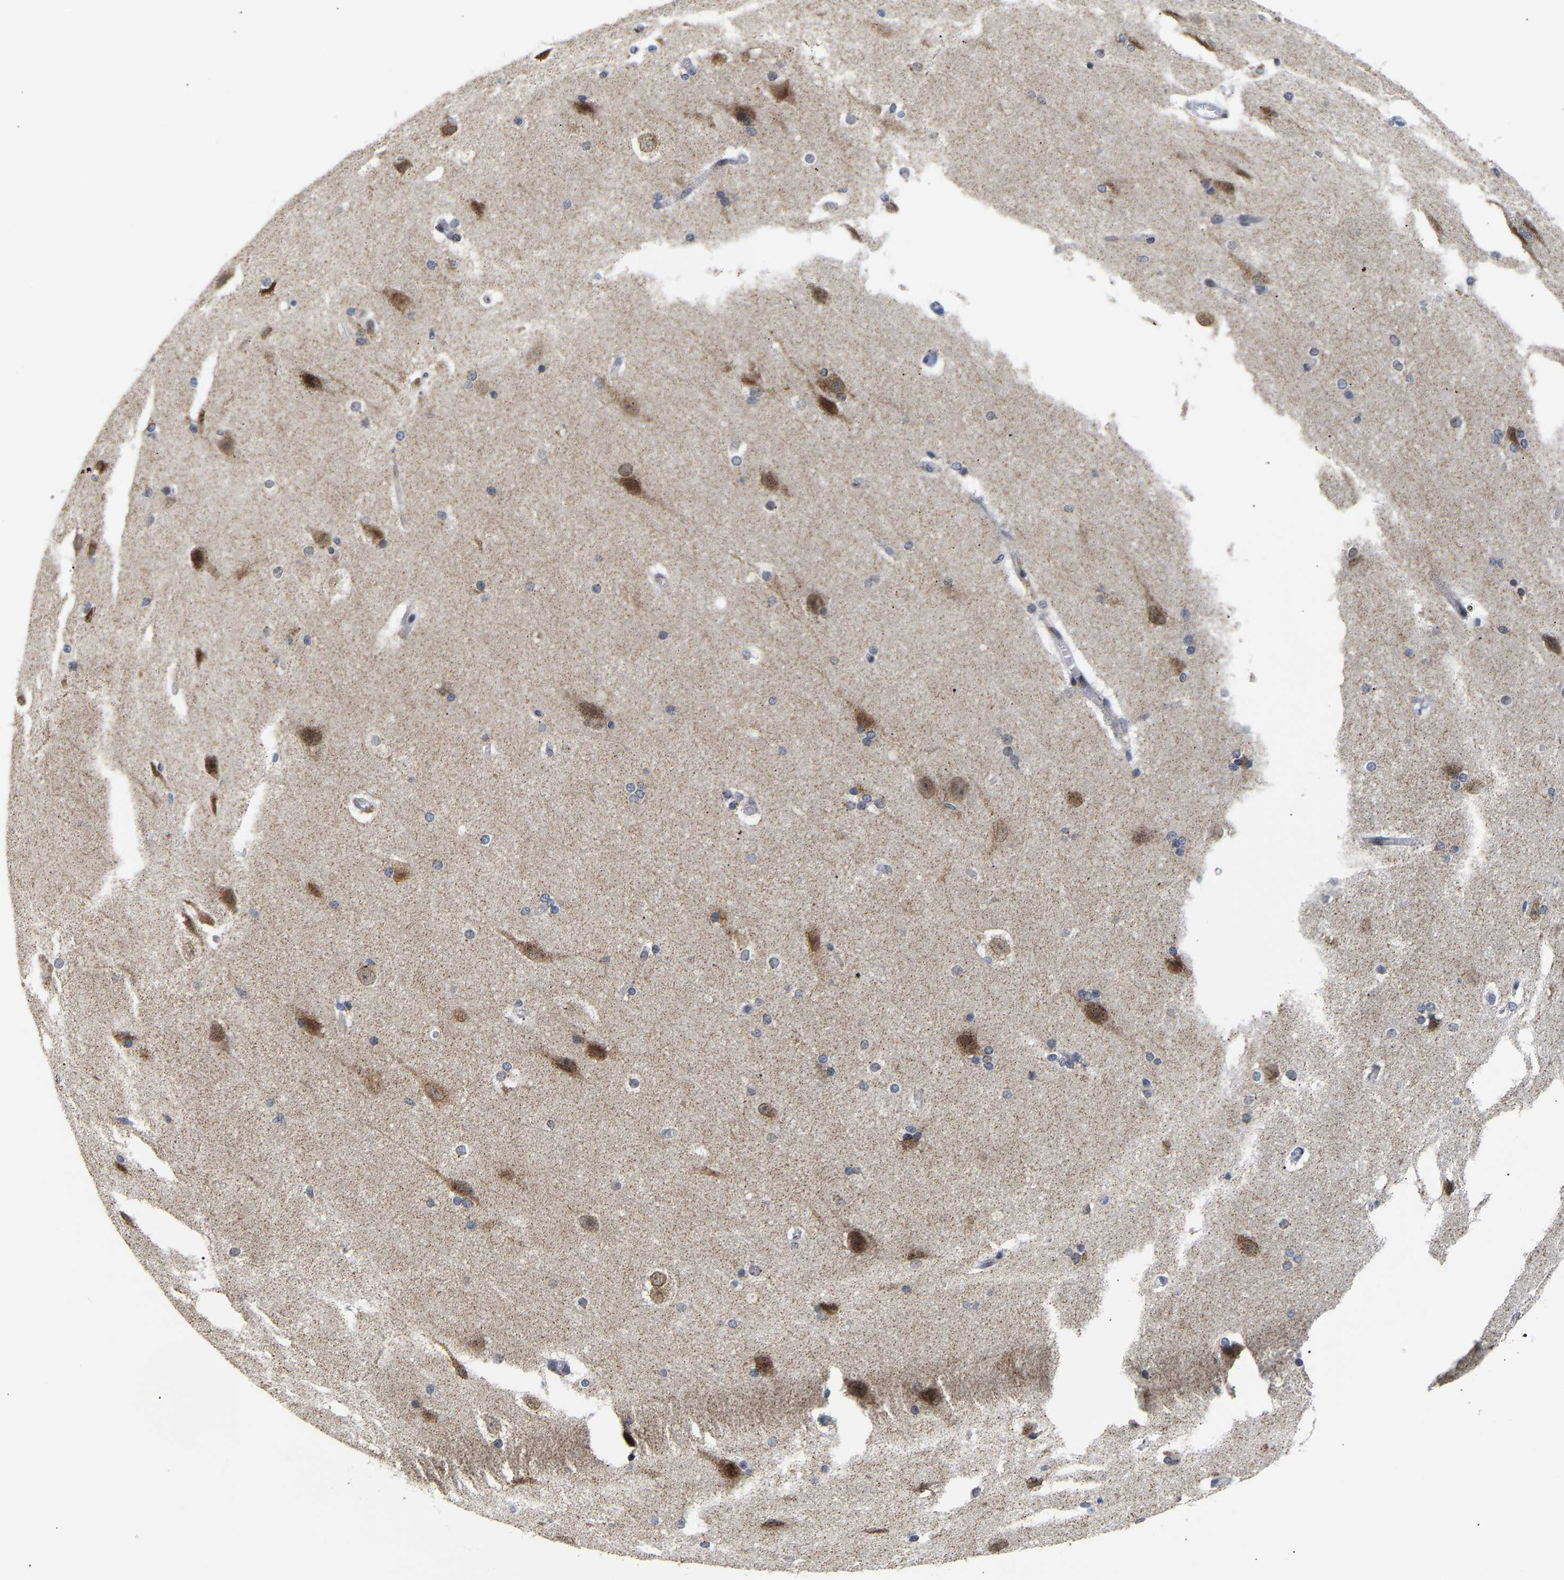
{"staining": {"intensity": "negative", "quantity": "none", "location": "none"}, "tissue": "cerebral cortex", "cell_type": "Endothelial cells", "image_type": "normal", "snomed": [{"axis": "morphology", "description": "Normal tissue, NOS"}, {"axis": "topography", "description": "Cerebral cortex"}, {"axis": "topography", "description": "Hippocampus"}], "caption": "Immunohistochemistry (IHC) histopathology image of benign cerebral cortex stained for a protein (brown), which reveals no expression in endothelial cells.", "gene": "PCNT", "patient": {"sex": "female", "age": 19}}